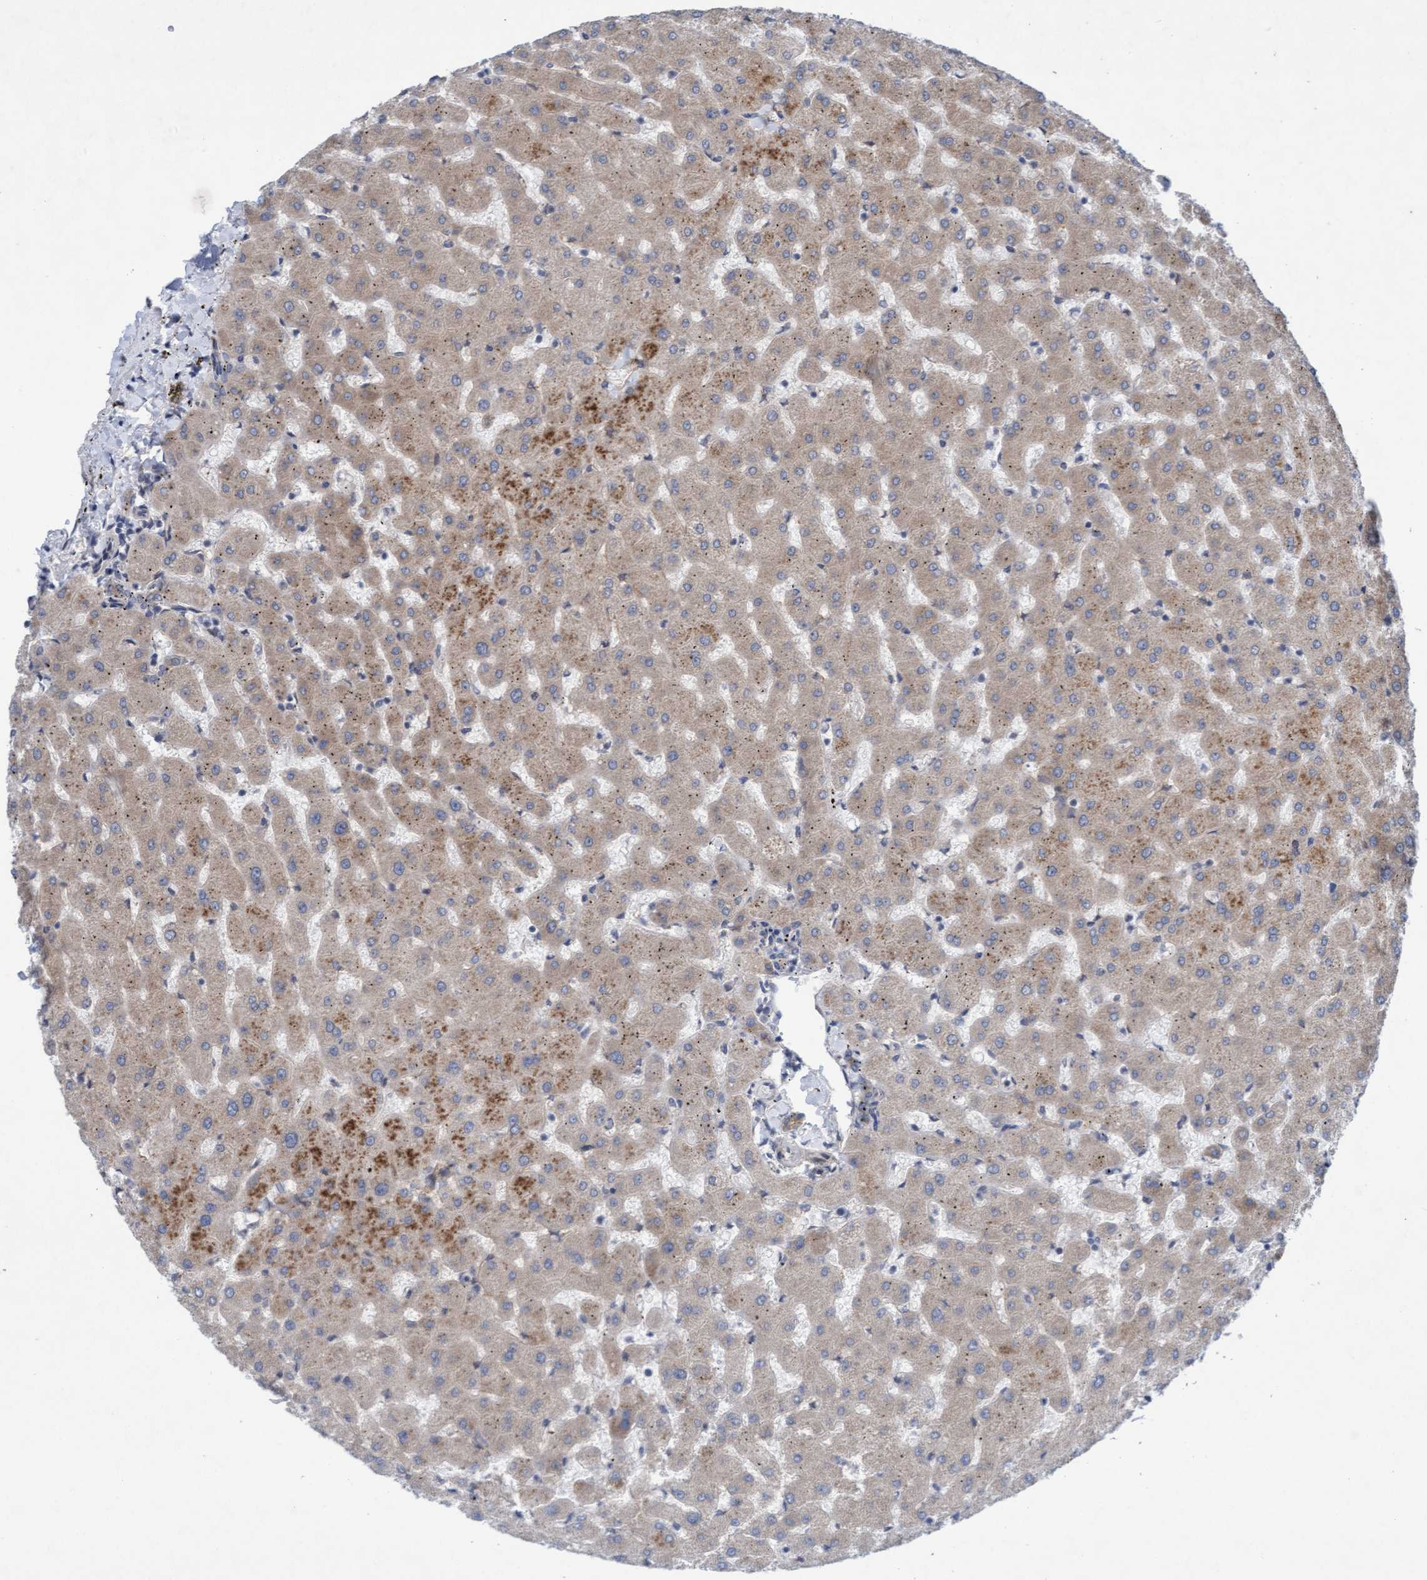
{"staining": {"intensity": "weak", "quantity": ">75%", "location": "cytoplasmic/membranous"}, "tissue": "liver", "cell_type": "Cholangiocytes", "image_type": "normal", "snomed": [{"axis": "morphology", "description": "Normal tissue, NOS"}, {"axis": "topography", "description": "Liver"}], "caption": "Weak cytoplasmic/membranous protein positivity is seen in approximately >75% of cholangiocytes in liver. (IHC, brightfield microscopy, high magnification).", "gene": "PLCD1", "patient": {"sex": "female", "age": 63}}